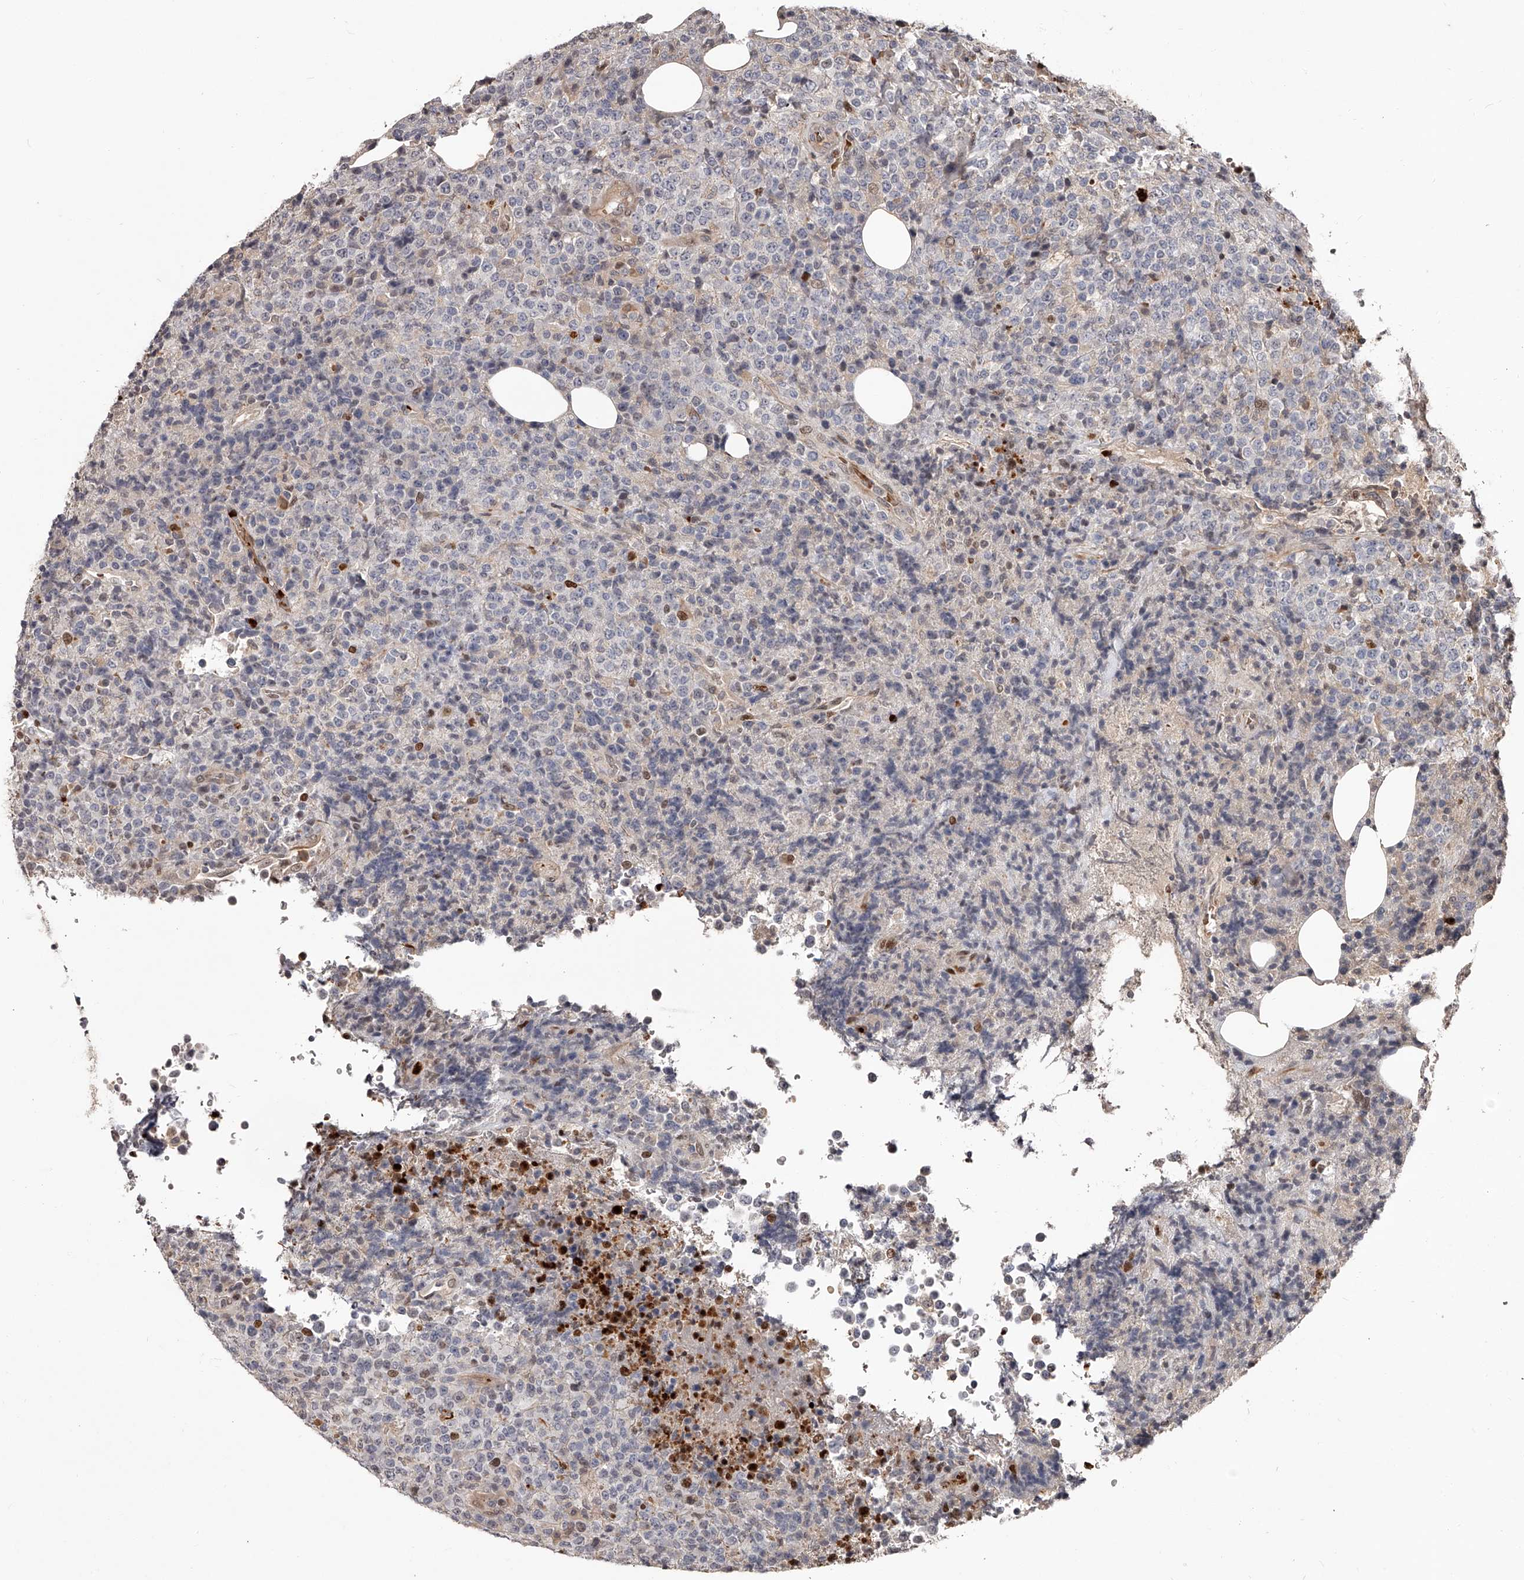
{"staining": {"intensity": "negative", "quantity": "none", "location": "none"}, "tissue": "lymphoma", "cell_type": "Tumor cells", "image_type": "cancer", "snomed": [{"axis": "morphology", "description": "Malignant lymphoma, non-Hodgkin's type, High grade"}, {"axis": "topography", "description": "Lymph node"}], "caption": "Lymphoma was stained to show a protein in brown. There is no significant positivity in tumor cells.", "gene": "URGCP", "patient": {"sex": "male", "age": 13}}